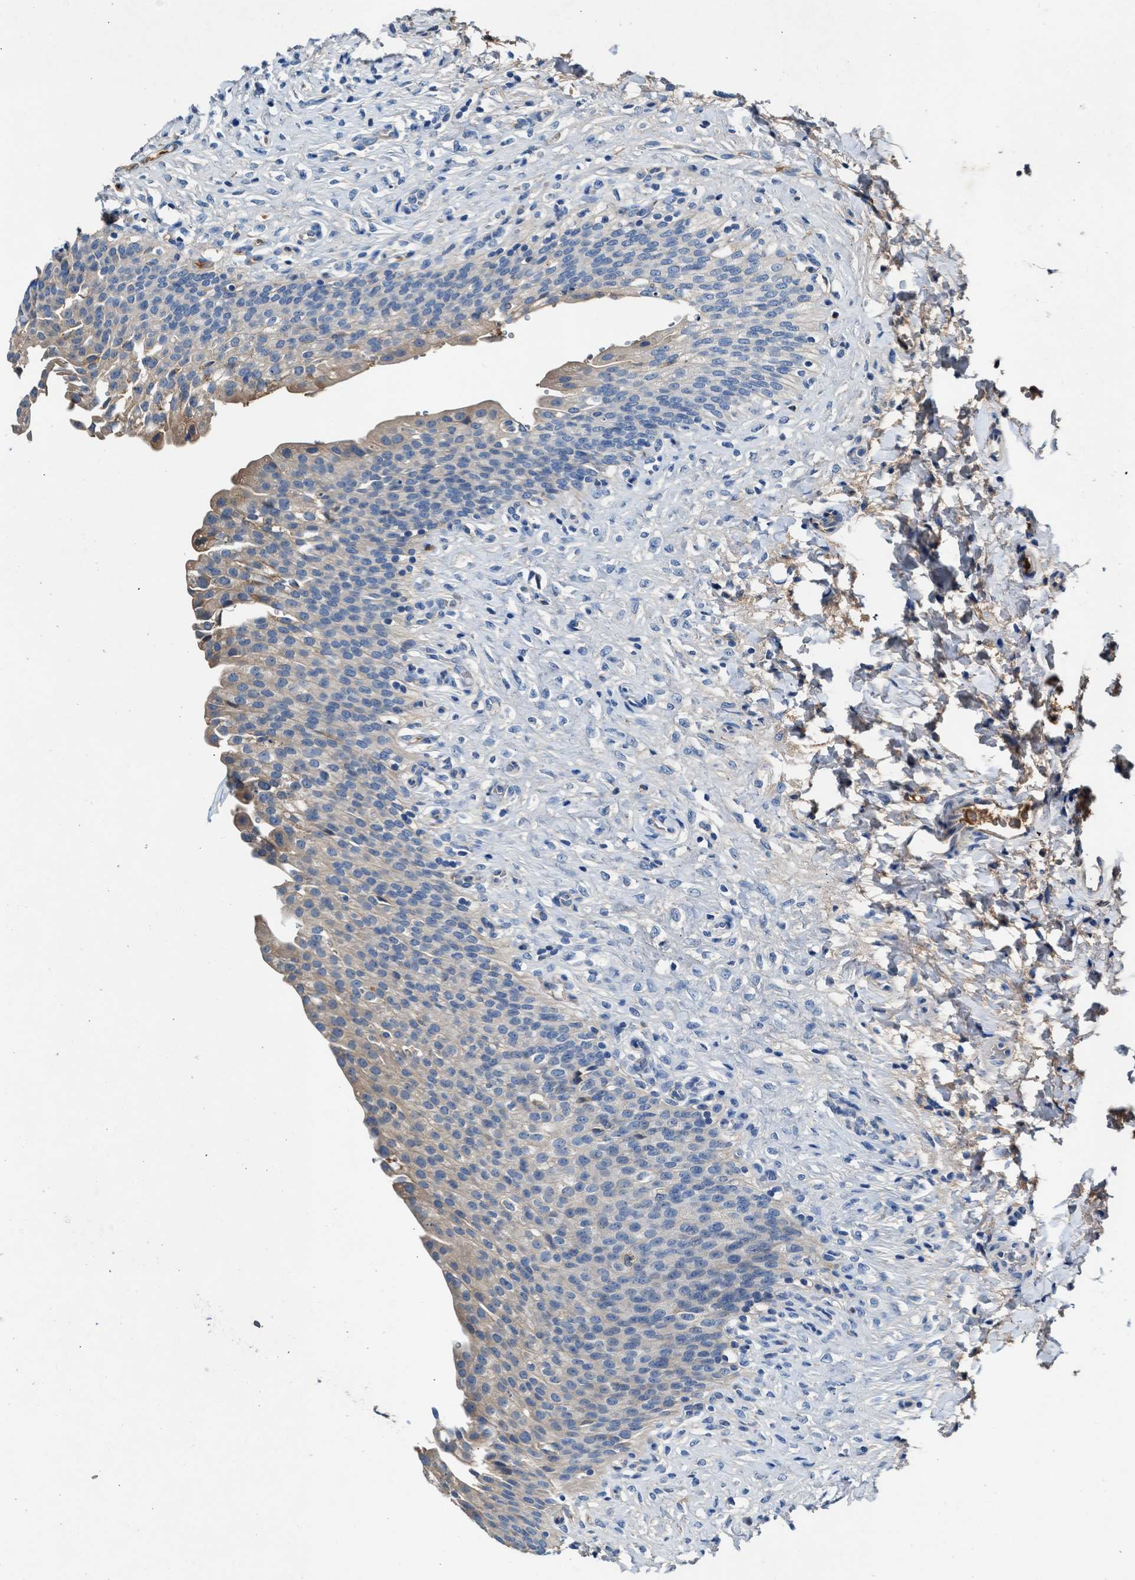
{"staining": {"intensity": "weak", "quantity": "<25%", "location": "cytoplasmic/membranous"}, "tissue": "urinary bladder", "cell_type": "Urothelial cells", "image_type": "normal", "snomed": [{"axis": "morphology", "description": "Urothelial carcinoma, High grade"}, {"axis": "topography", "description": "Urinary bladder"}], "caption": "This is a image of IHC staining of normal urinary bladder, which shows no expression in urothelial cells. (Brightfield microscopy of DAB (3,3'-diaminobenzidine) IHC at high magnification).", "gene": "RWDD2B", "patient": {"sex": "male", "age": 46}}